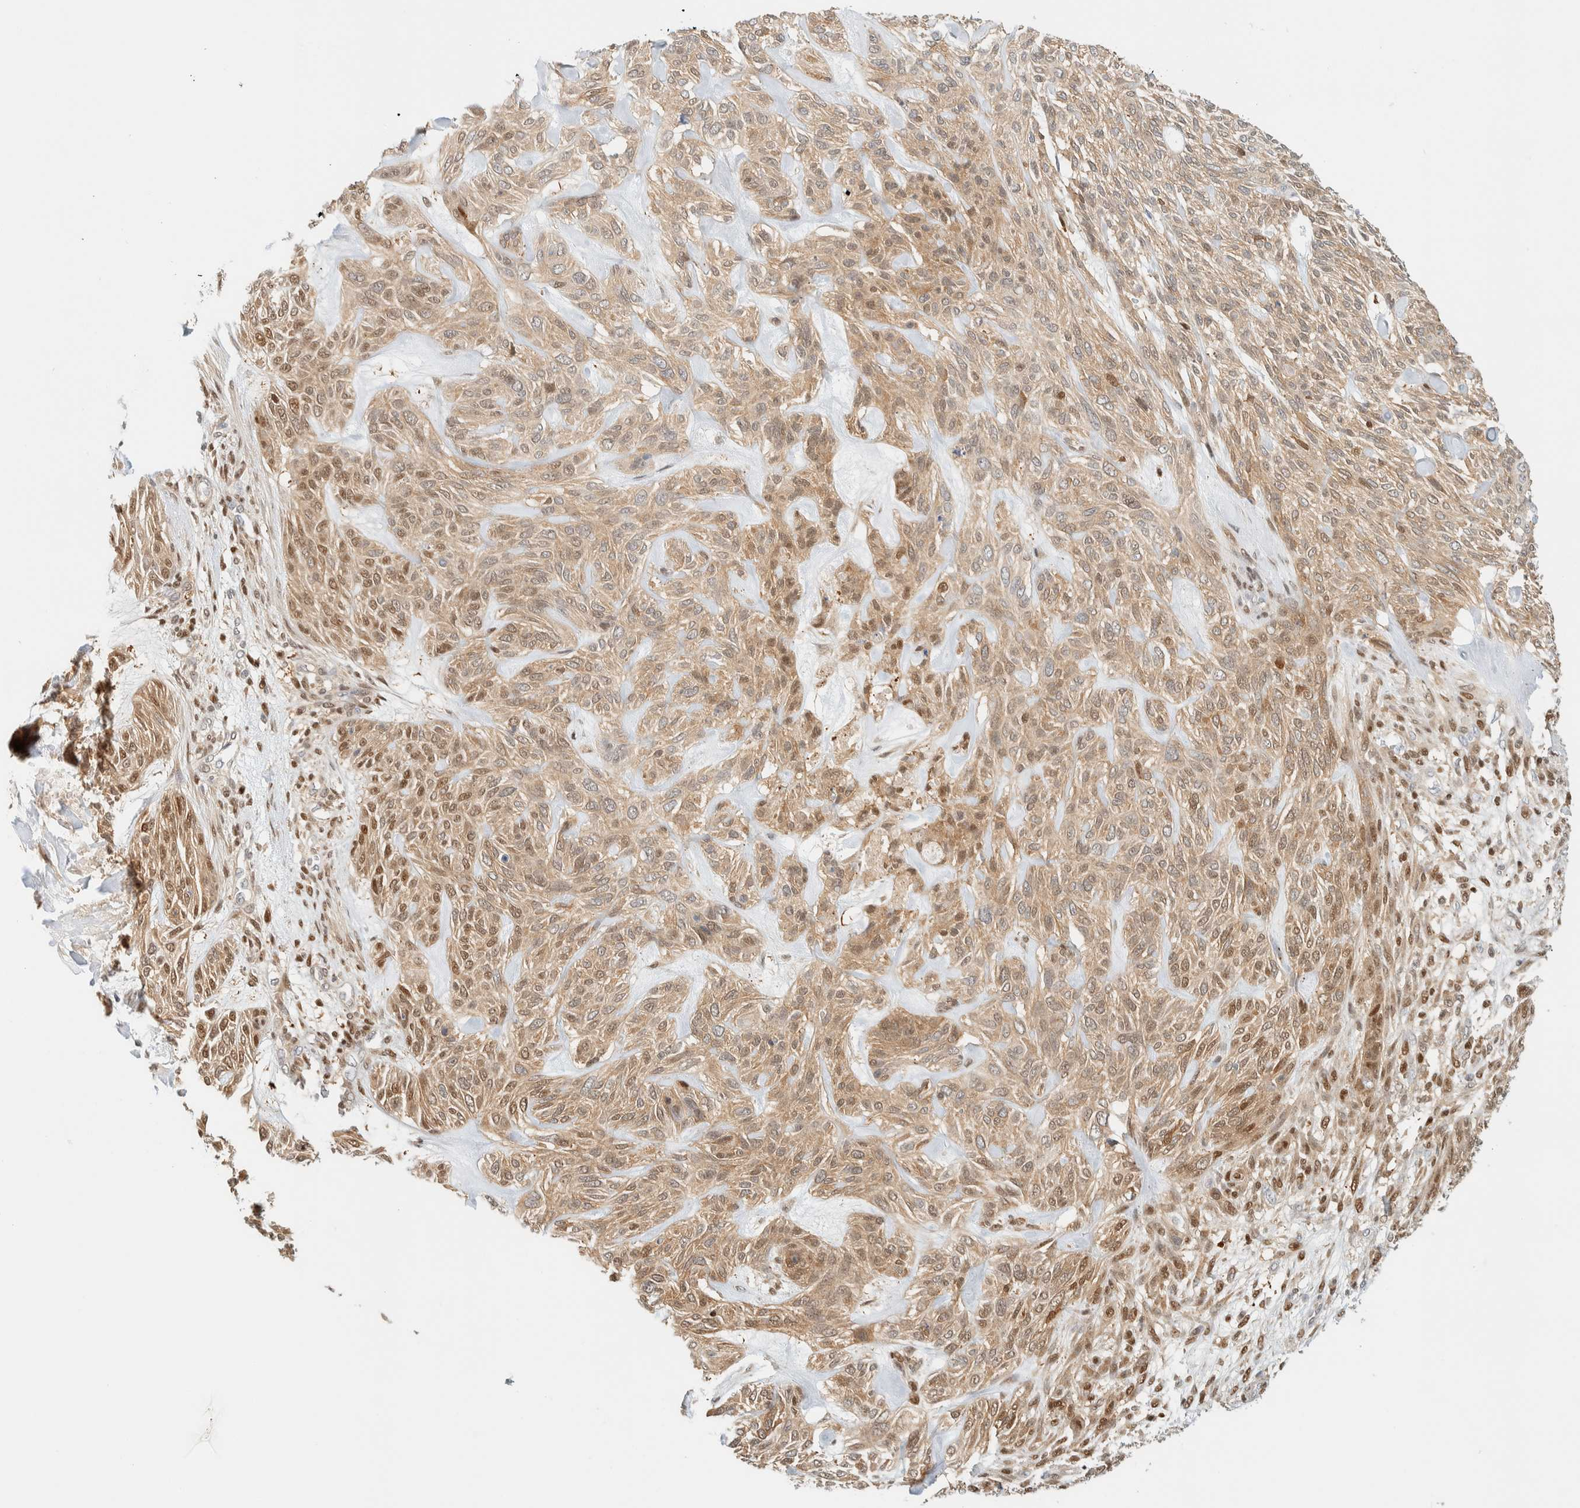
{"staining": {"intensity": "moderate", "quantity": ">75%", "location": "cytoplasmic/membranous,nuclear"}, "tissue": "skin cancer", "cell_type": "Tumor cells", "image_type": "cancer", "snomed": [{"axis": "morphology", "description": "Basal cell carcinoma"}, {"axis": "topography", "description": "Skin"}], "caption": "Skin cancer (basal cell carcinoma) was stained to show a protein in brown. There is medium levels of moderate cytoplasmic/membranous and nuclear positivity in approximately >75% of tumor cells.", "gene": "ZBTB37", "patient": {"sex": "male", "age": 55}}